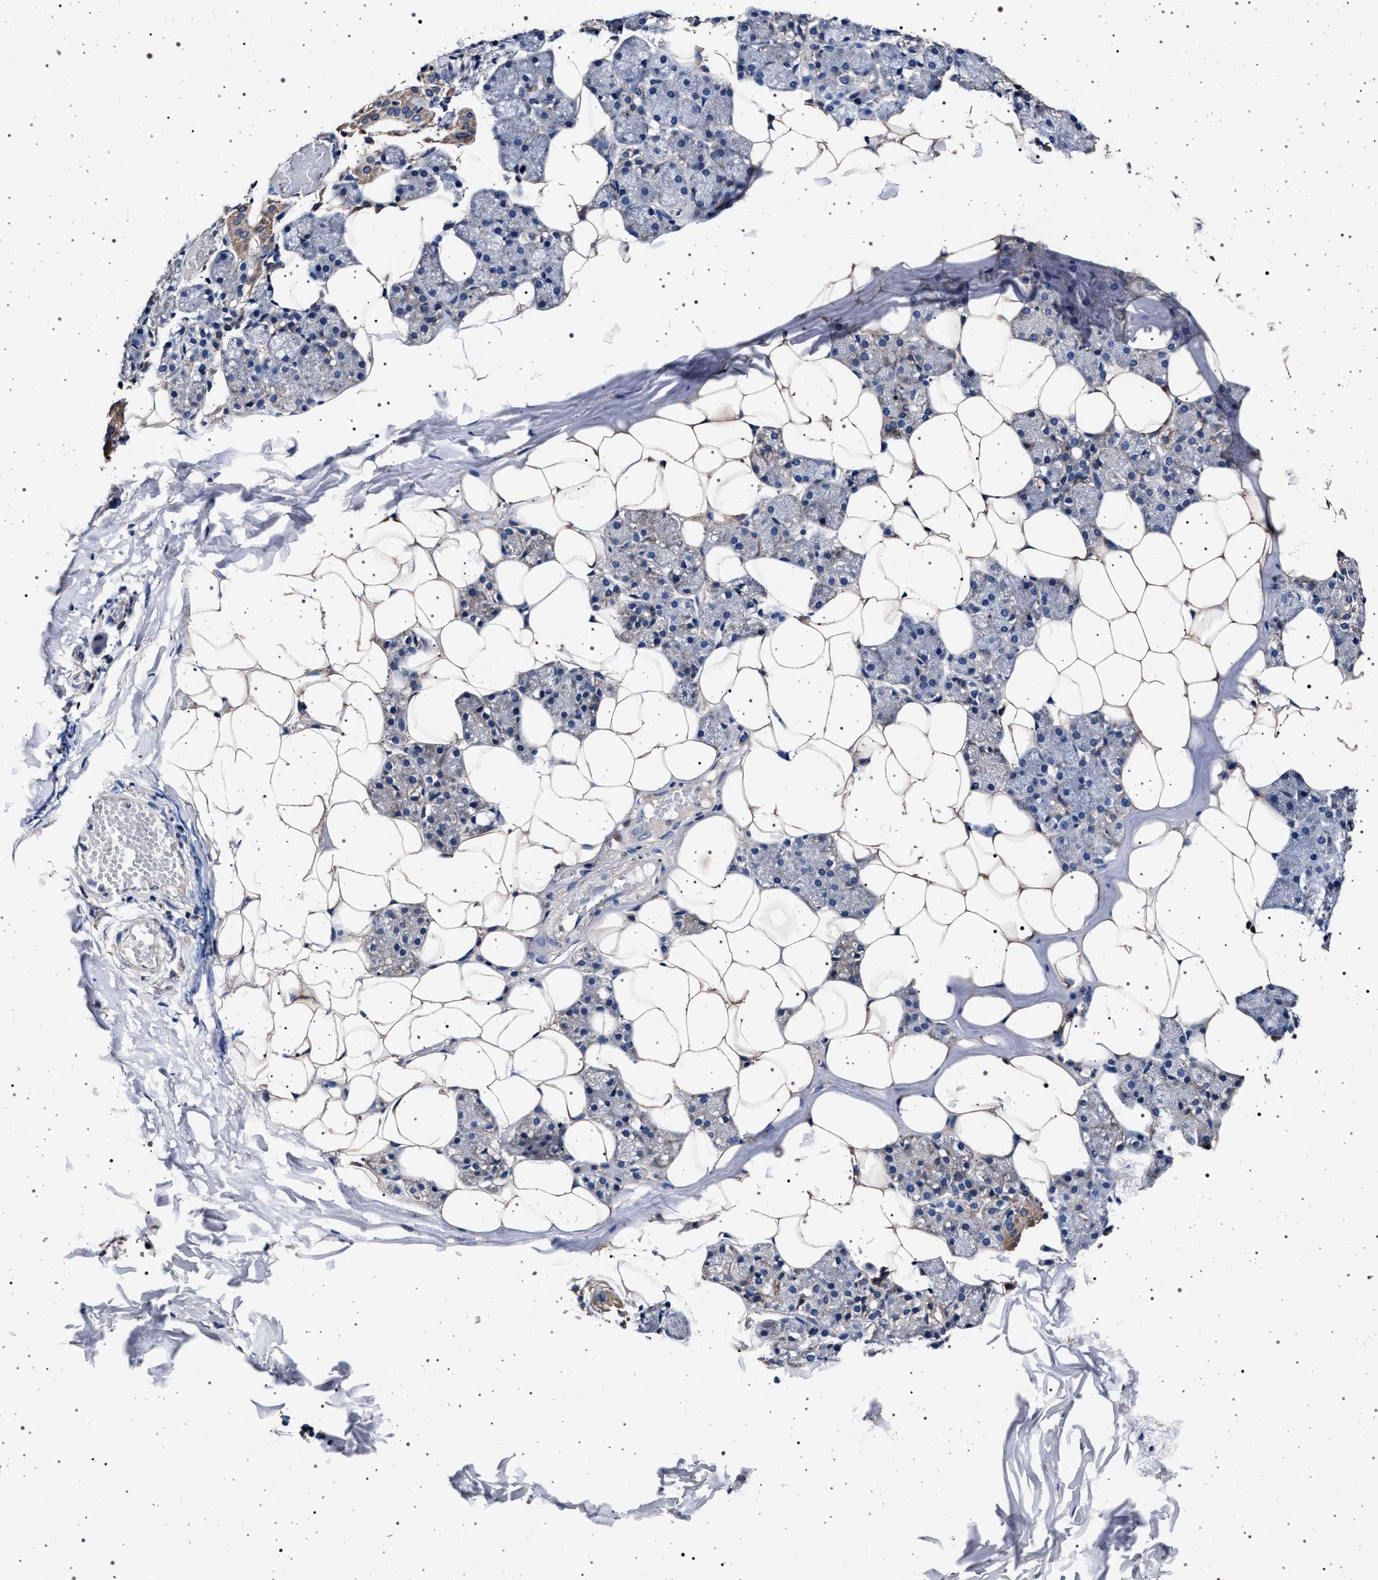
{"staining": {"intensity": "moderate", "quantity": "<25%", "location": "cytoplasmic/membranous"}, "tissue": "salivary gland", "cell_type": "Glandular cells", "image_type": "normal", "snomed": [{"axis": "morphology", "description": "Normal tissue, NOS"}, {"axis": "topography", "description": "Salivary gland"}], "caption": "Protein staining of benign salivary gland displays moderate cytoplasmic/membranous positivity in about <25% of glandular cells.", "gene": "MAP3K2", "patient": {"sex": "female", "age": 33}}